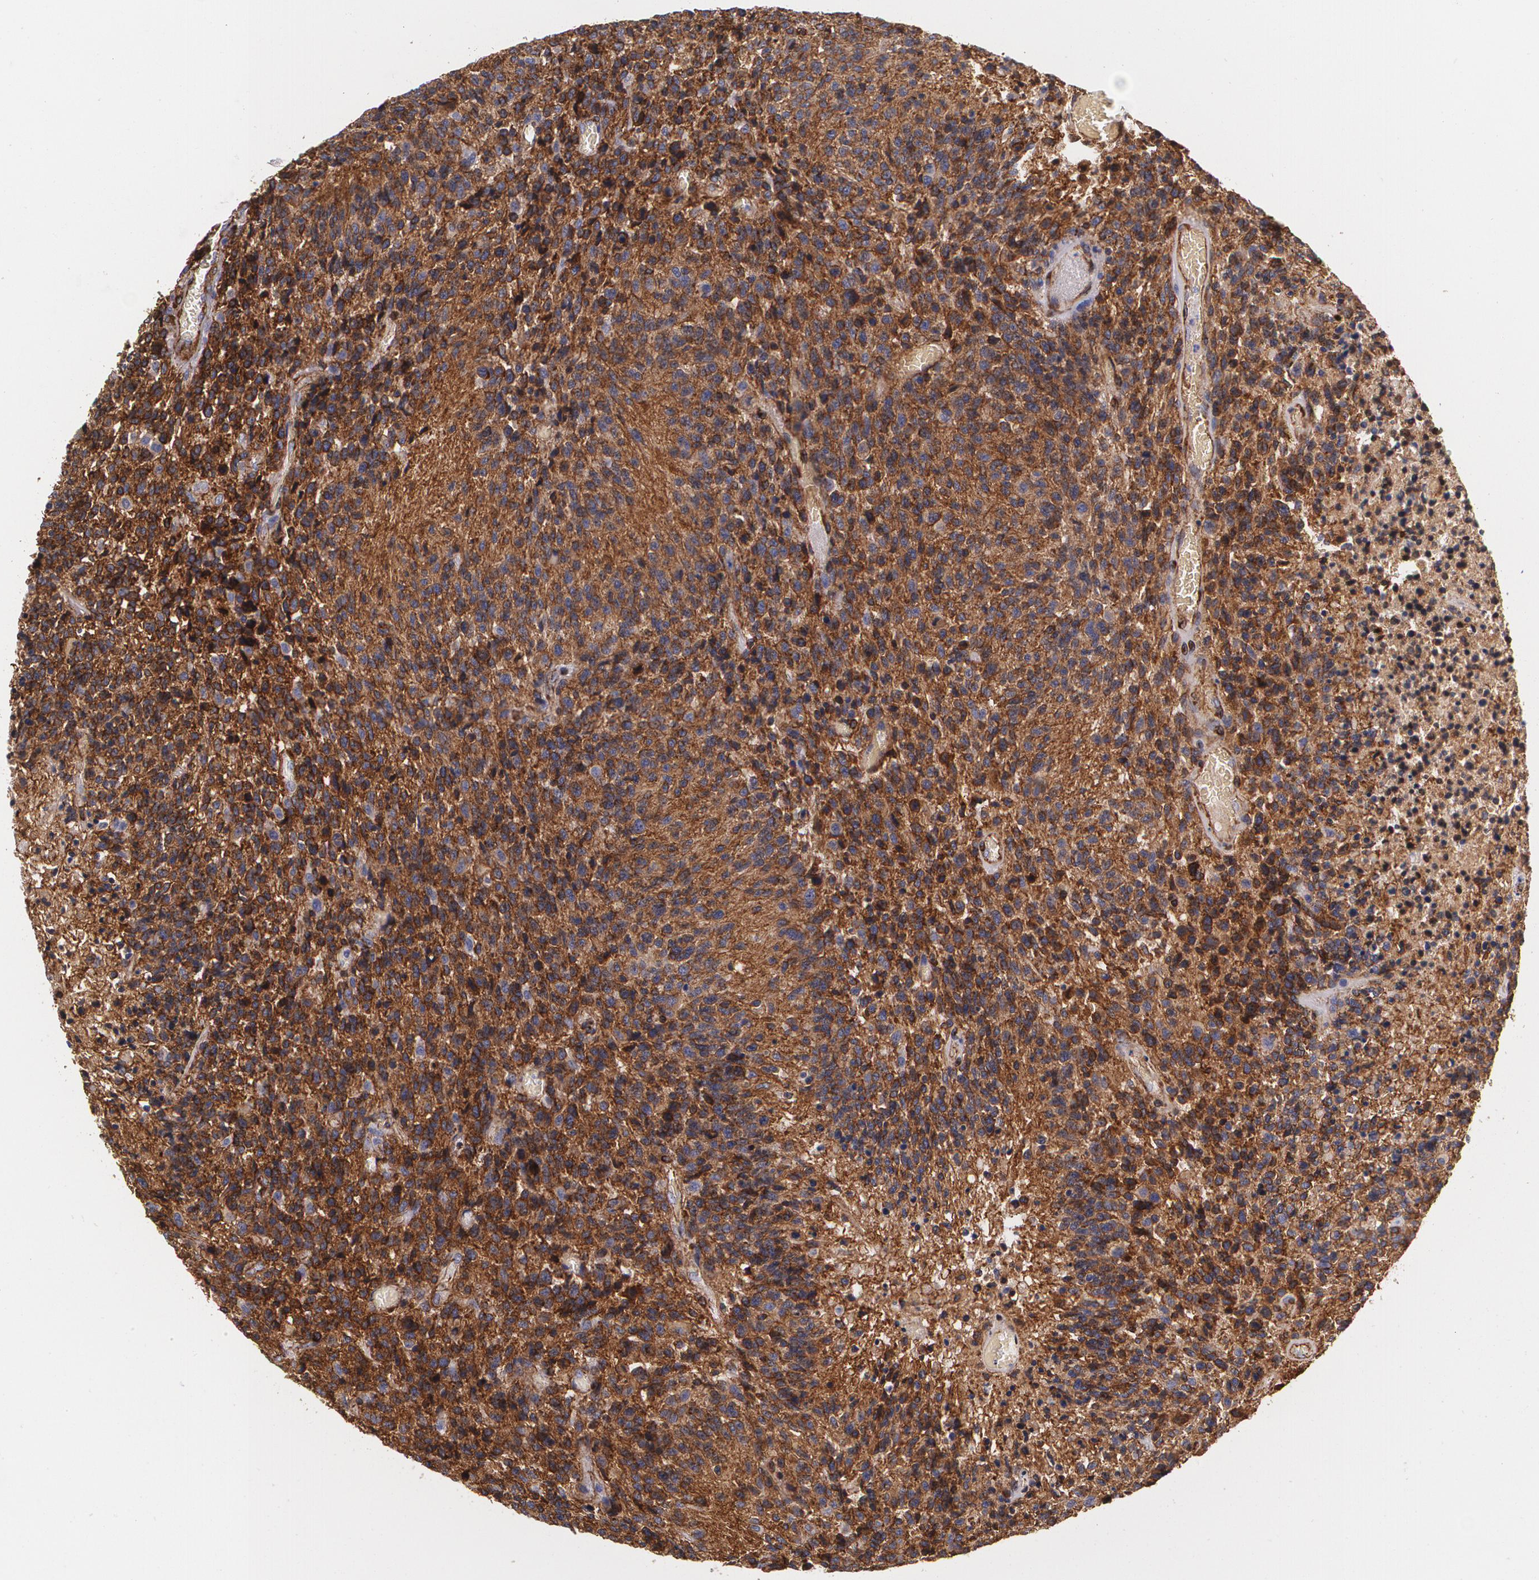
{"staining": {"intensity": "strong", "quantity": ">75%", "location": "cytoplasmic/membranous"}, "tissue": "glioma", "cell_type": "Tumor cells", "image_type": "cancer", "snomed": [{"axis": "morphology", "description": "Glioma, malignant, High grade"}, {"axis": "topography", "description": "Brain"}], "caption": "Immunohistochemical staining of human malignant glioma (high-grade) demonstrates high levels of strong cytoplasmic/membranous staining in about >75% of tumor cells.", "gene": "TJP1", "patient": {"sex": "male", "age": 36}}